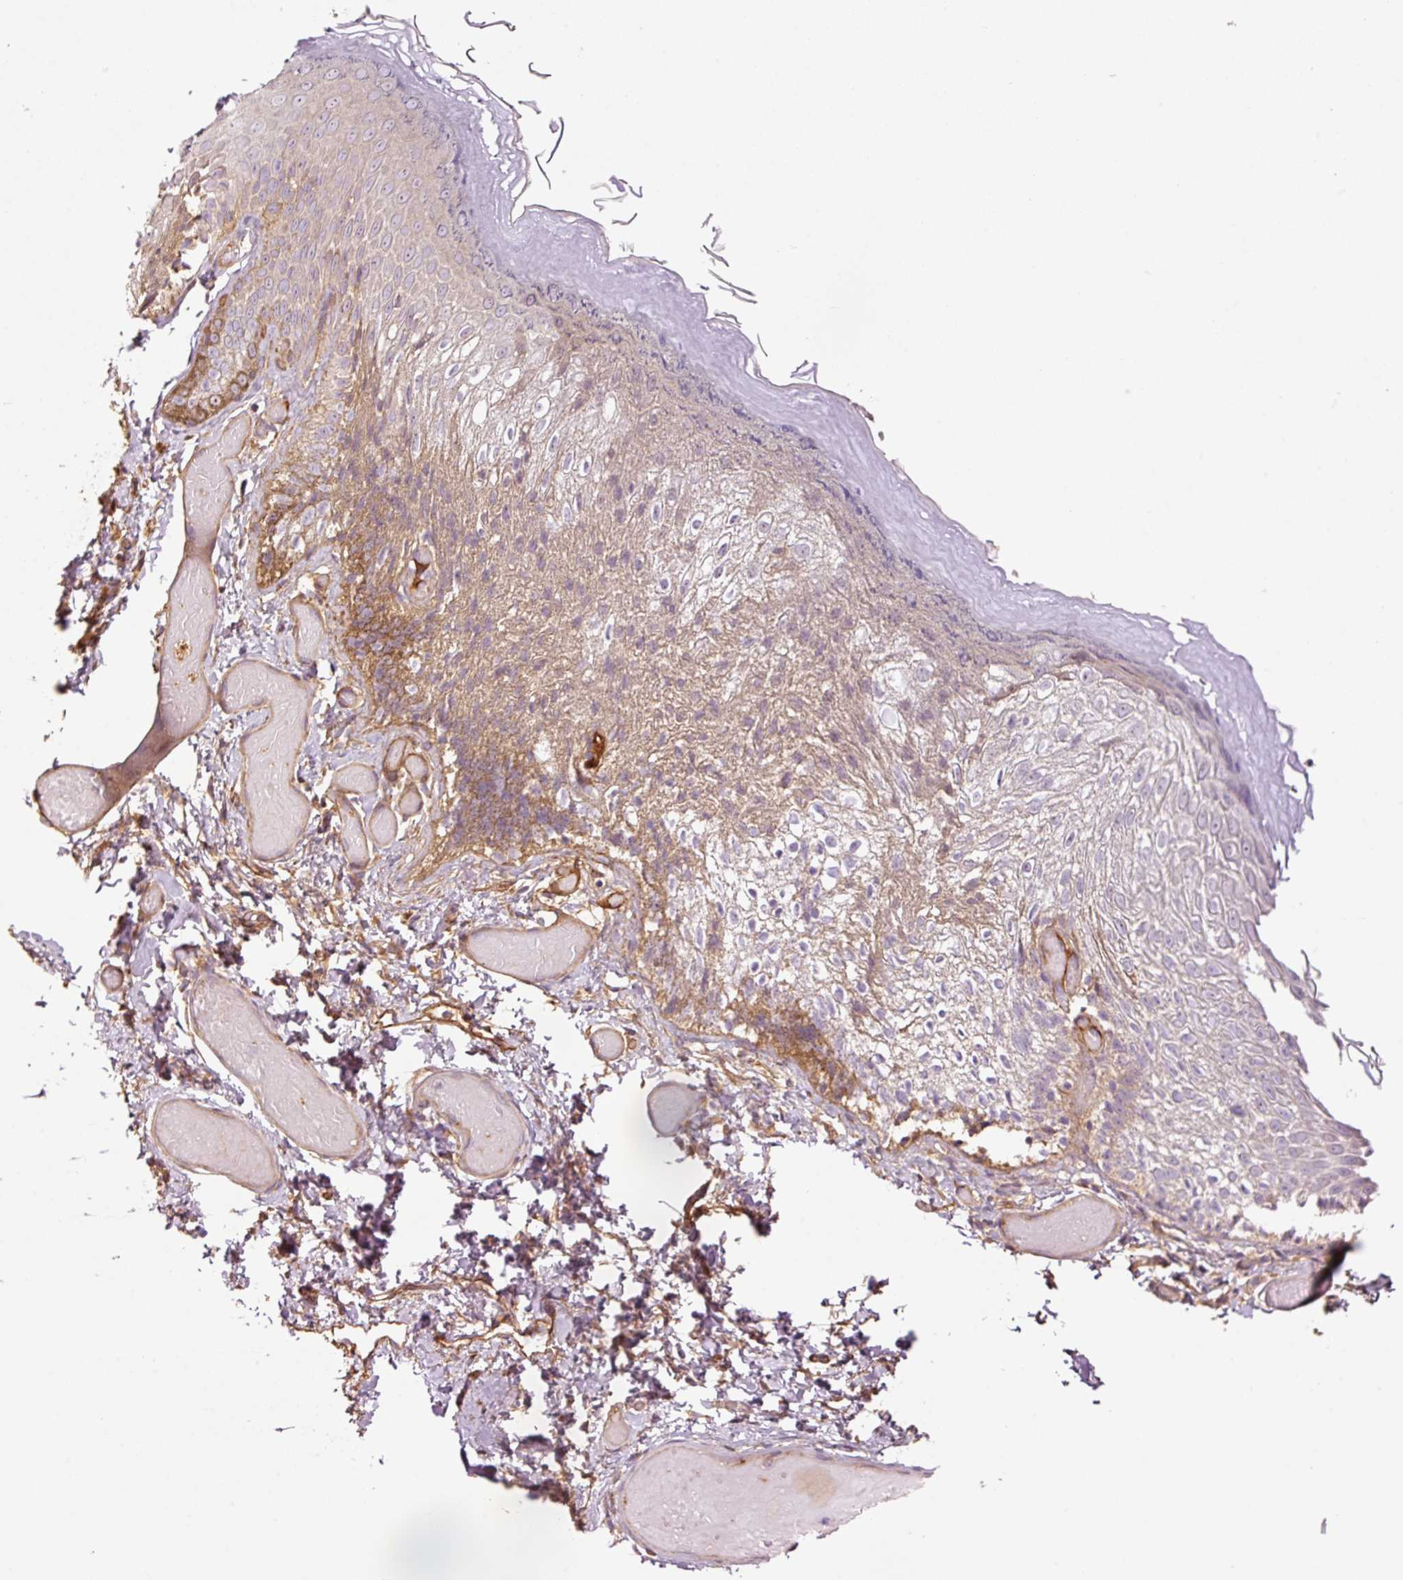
{"staining": {"intensity": "moderate", "quantity": "25%-75%", "location": "cytoplasmic/membranous"}, "tissue": "skin", "cell_type": "Epidermal cells", "image_type": "normal", "snomed": [{"axis": "morphology", "description": "Normal tissue, NOS"}, {"axis": "topography", "description": "Anal"}], "caption": "Immunohistochemical staining of unremarkable skin displays medium levels of moderate cytoplasmic/membranous positivity in approximately 25%-75% of epidermal cells.", "gene": "NID2", "patient": {"sex": "female", "age": 40}}